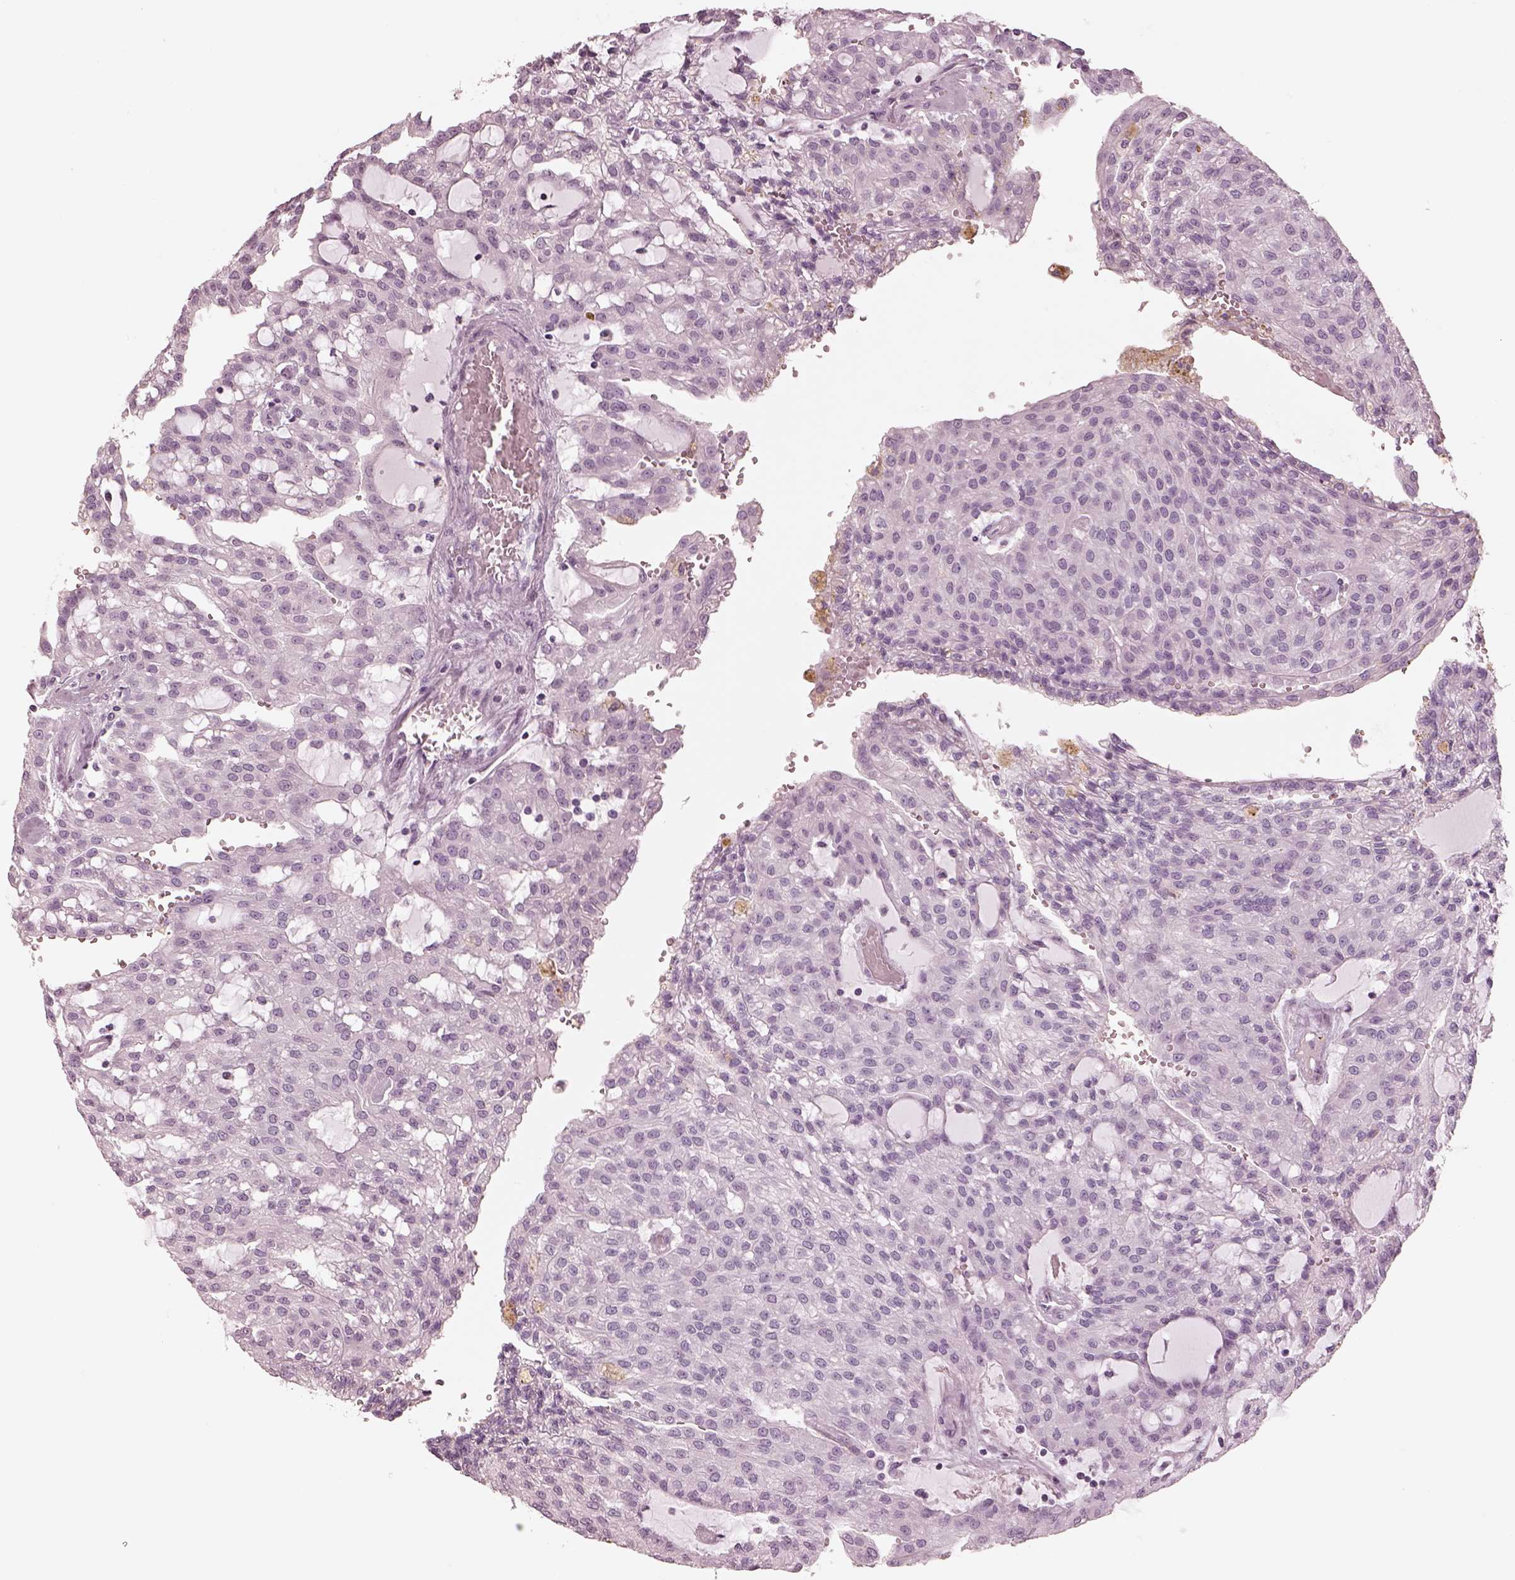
{"staining": {"intensity": "negative", "quantity": "none", "location": "none"}, "tissue": "renal cancer", "cell_type": "Tumor cells", "image_type": "cancer", "snomed": [{"axis": "morphology", "description": "Adenocarcinoma, NOS"}, {"axis": "topography", "description": "Kidney"}], "caption": "Tumor cells are negative for brown protein staining in renal cancer (adenocarcinoma).", "gene": "OPN4", "patient": {"sex": "male", "age": 63}}